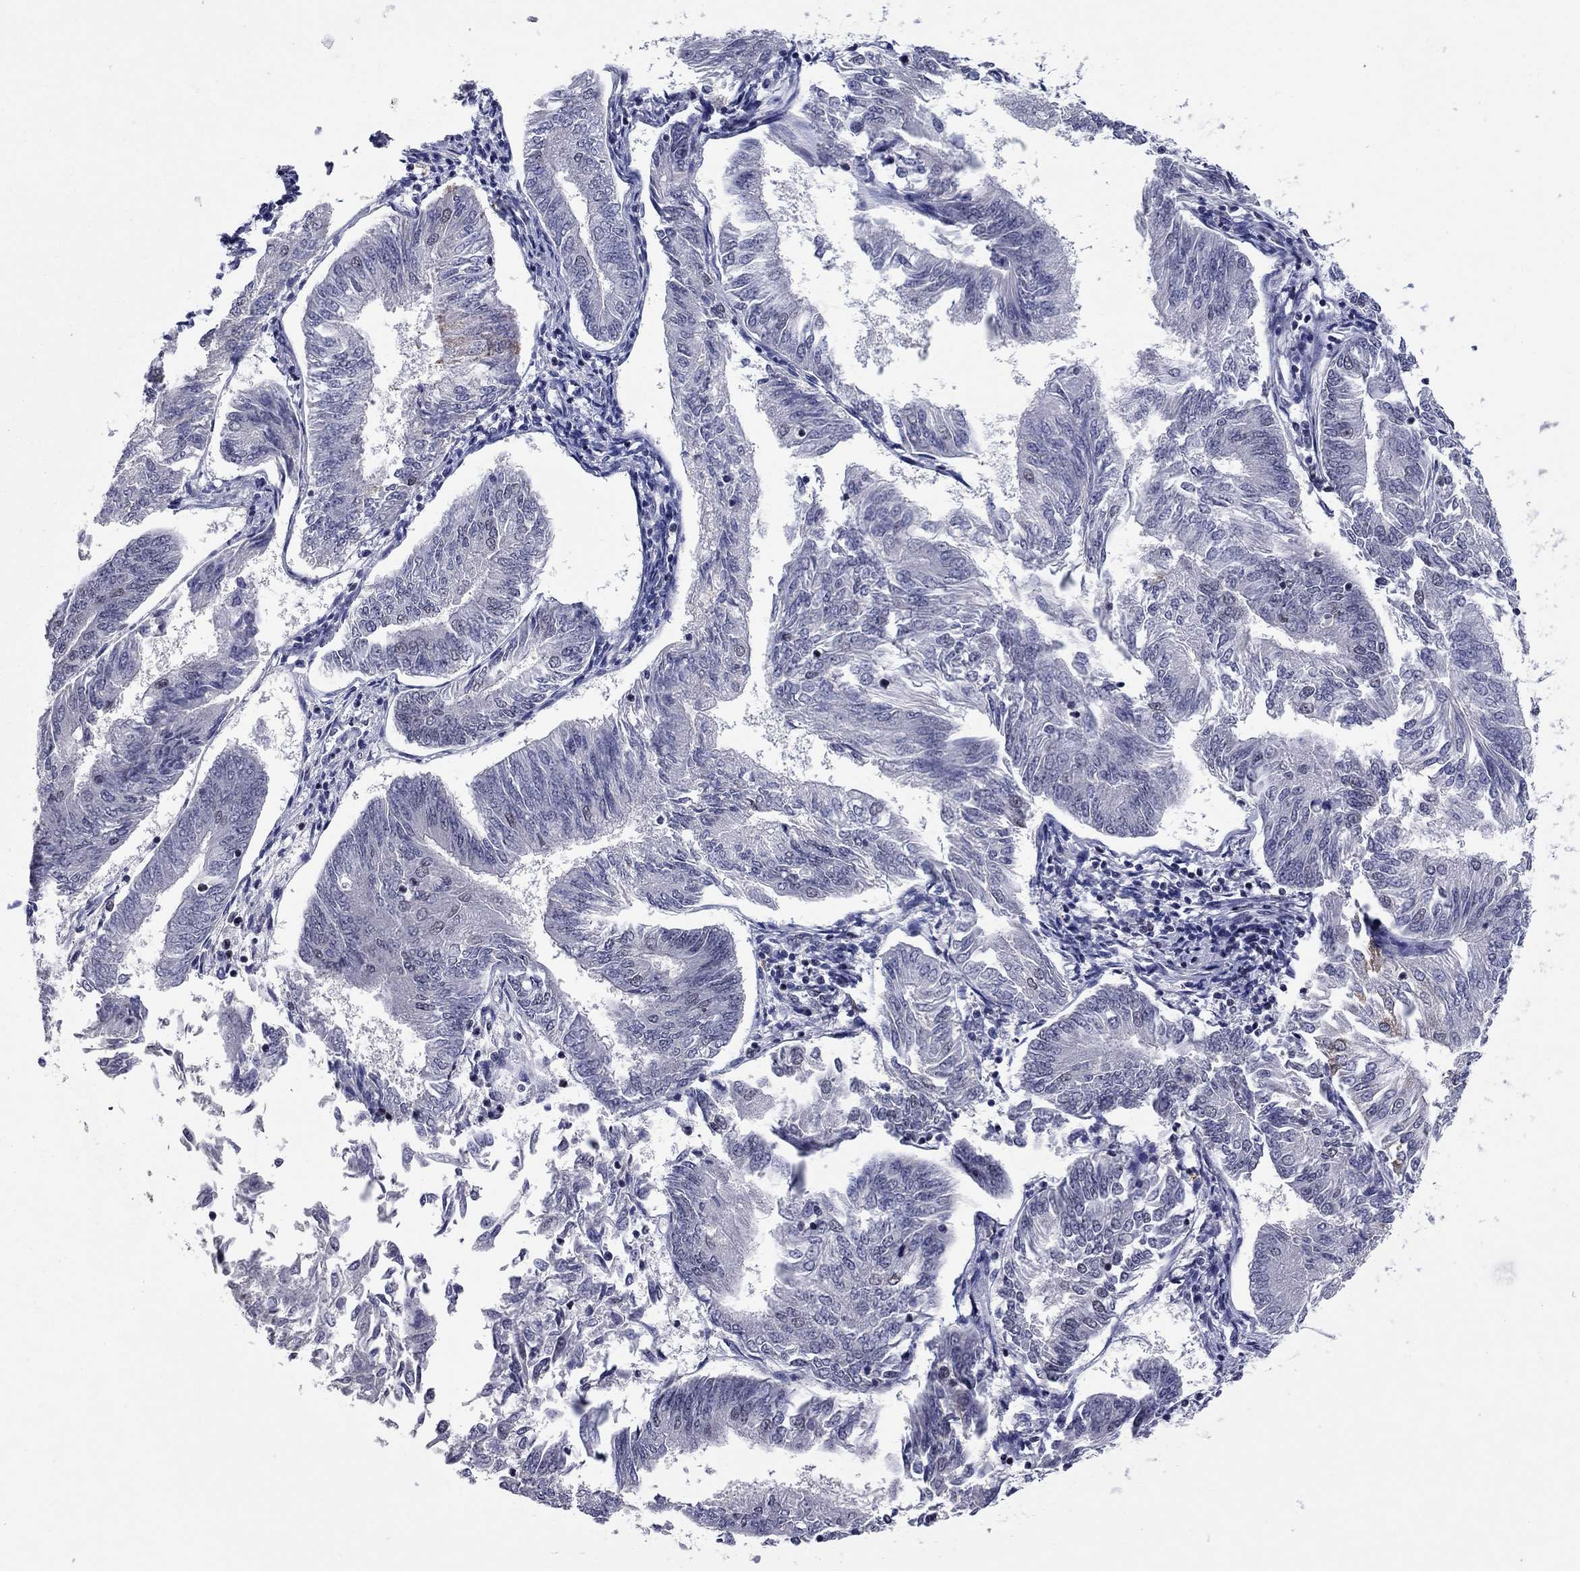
{"staining": {"intensity": "negative", "quantity": "none", "location": "none"}, "tissue": "endometrial cancer", "cell_type": "Tumor cells", "image_type": "cancer", "snomed": [{"axis": "morphology", "description": "Adenocarcinoma, NOS"}, {"axis": "topography", "description": "Endometrium"}], "caption": "DAB immunohistochemical staining of adenocarcinoma (endometrial) displays no significant expression in tumor cells.", "gene": "TAF9", "patient": {"sex": "female", "age": 58}}